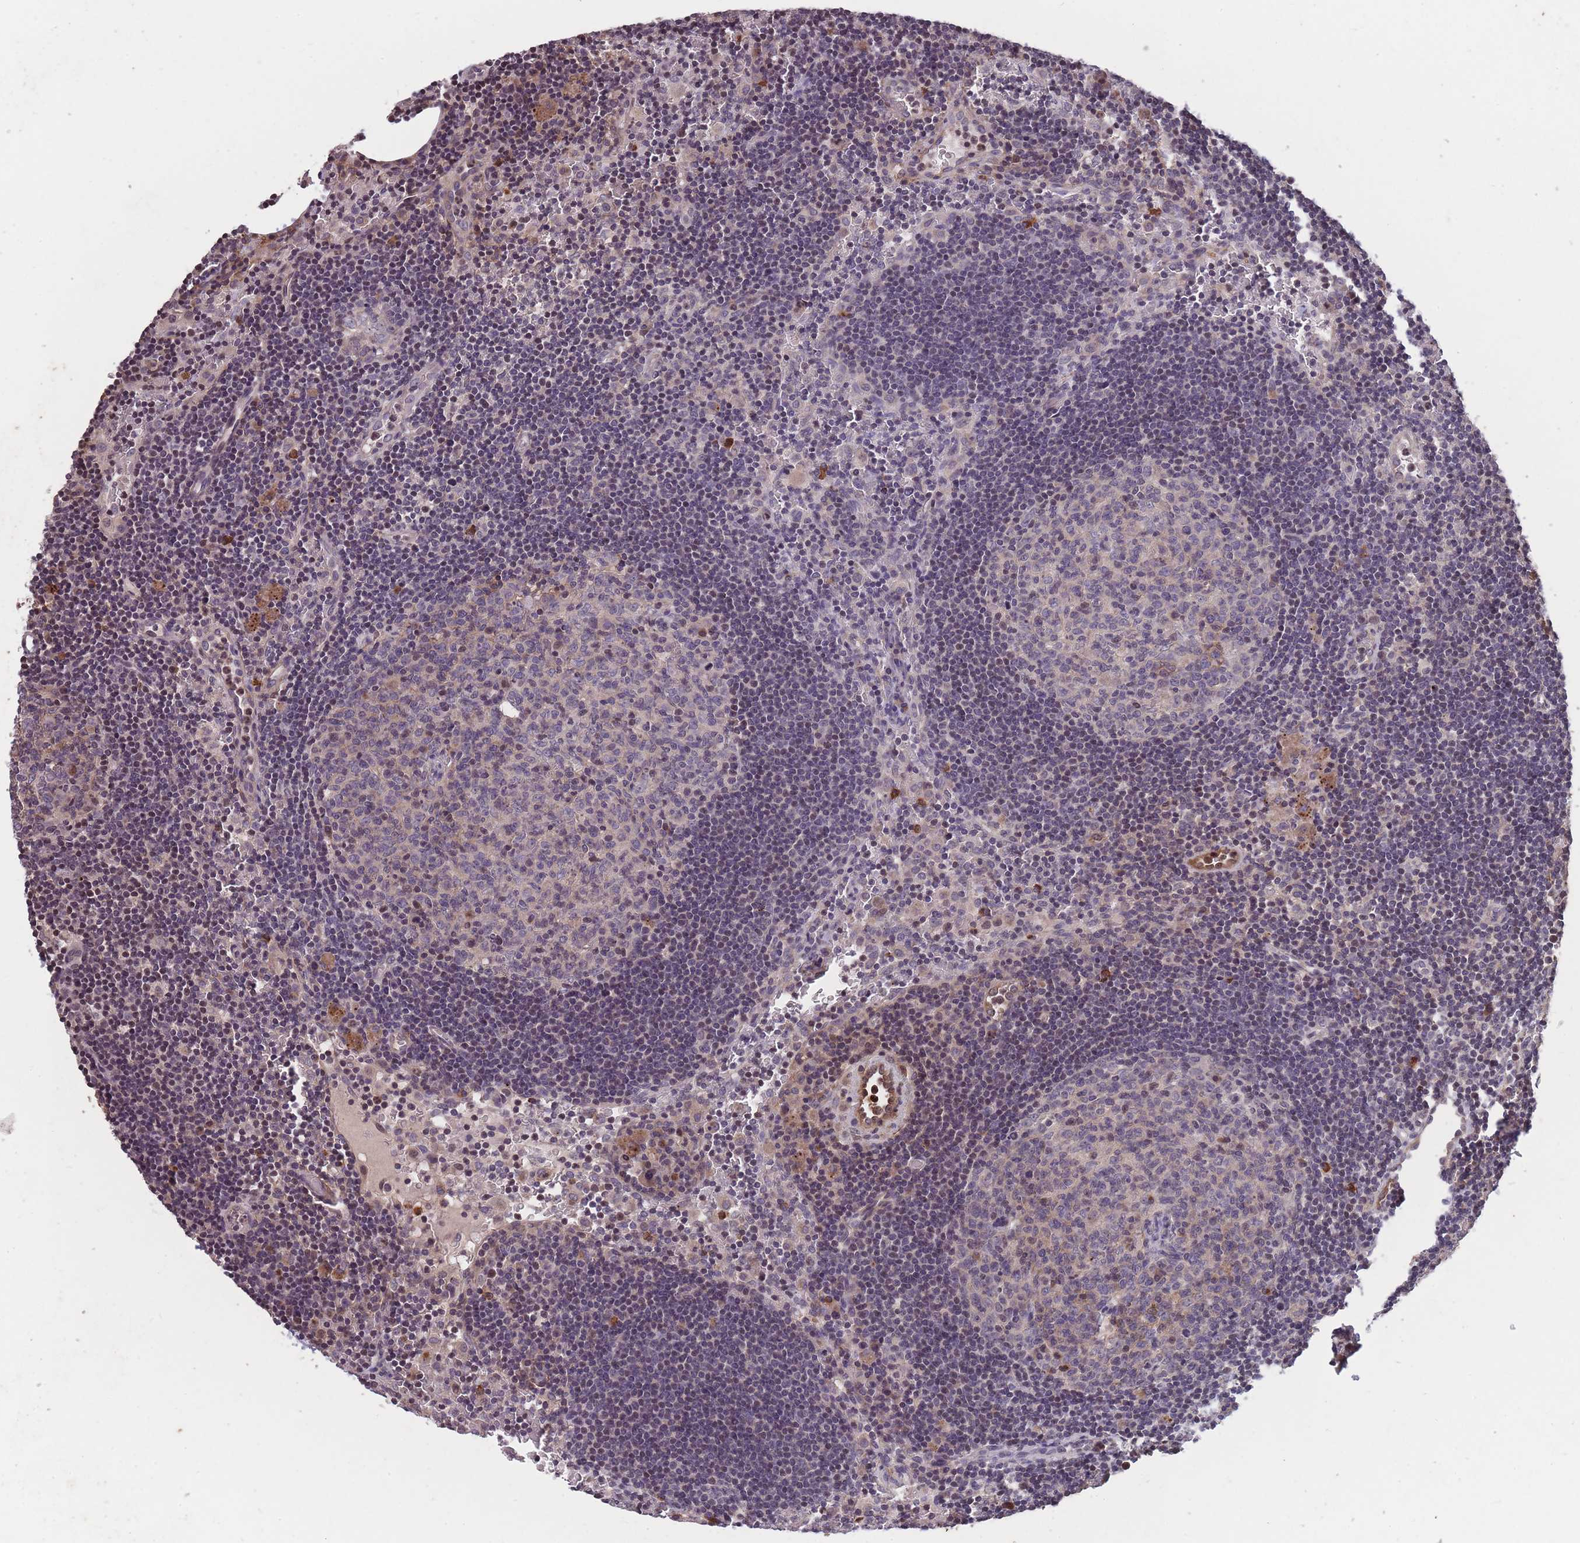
{"staining": {"intensity": "weak", "quantity": "<25%", "location": "nuclear"}, "tissue": "lymph node", "cell_type": "Germinal center cells", "image_type": "normal", "snomed": [{"axis": "morphology", "description": "Normal tissue, NOS"}, {"axis": "topography", "description": "Lymph node"}], "caption": "Lymph node stained for a protein using IHC demonstrates no positivity germinal center cells.", "gene": "GGT5", "patient": {"sex": "male", "age": 62}}